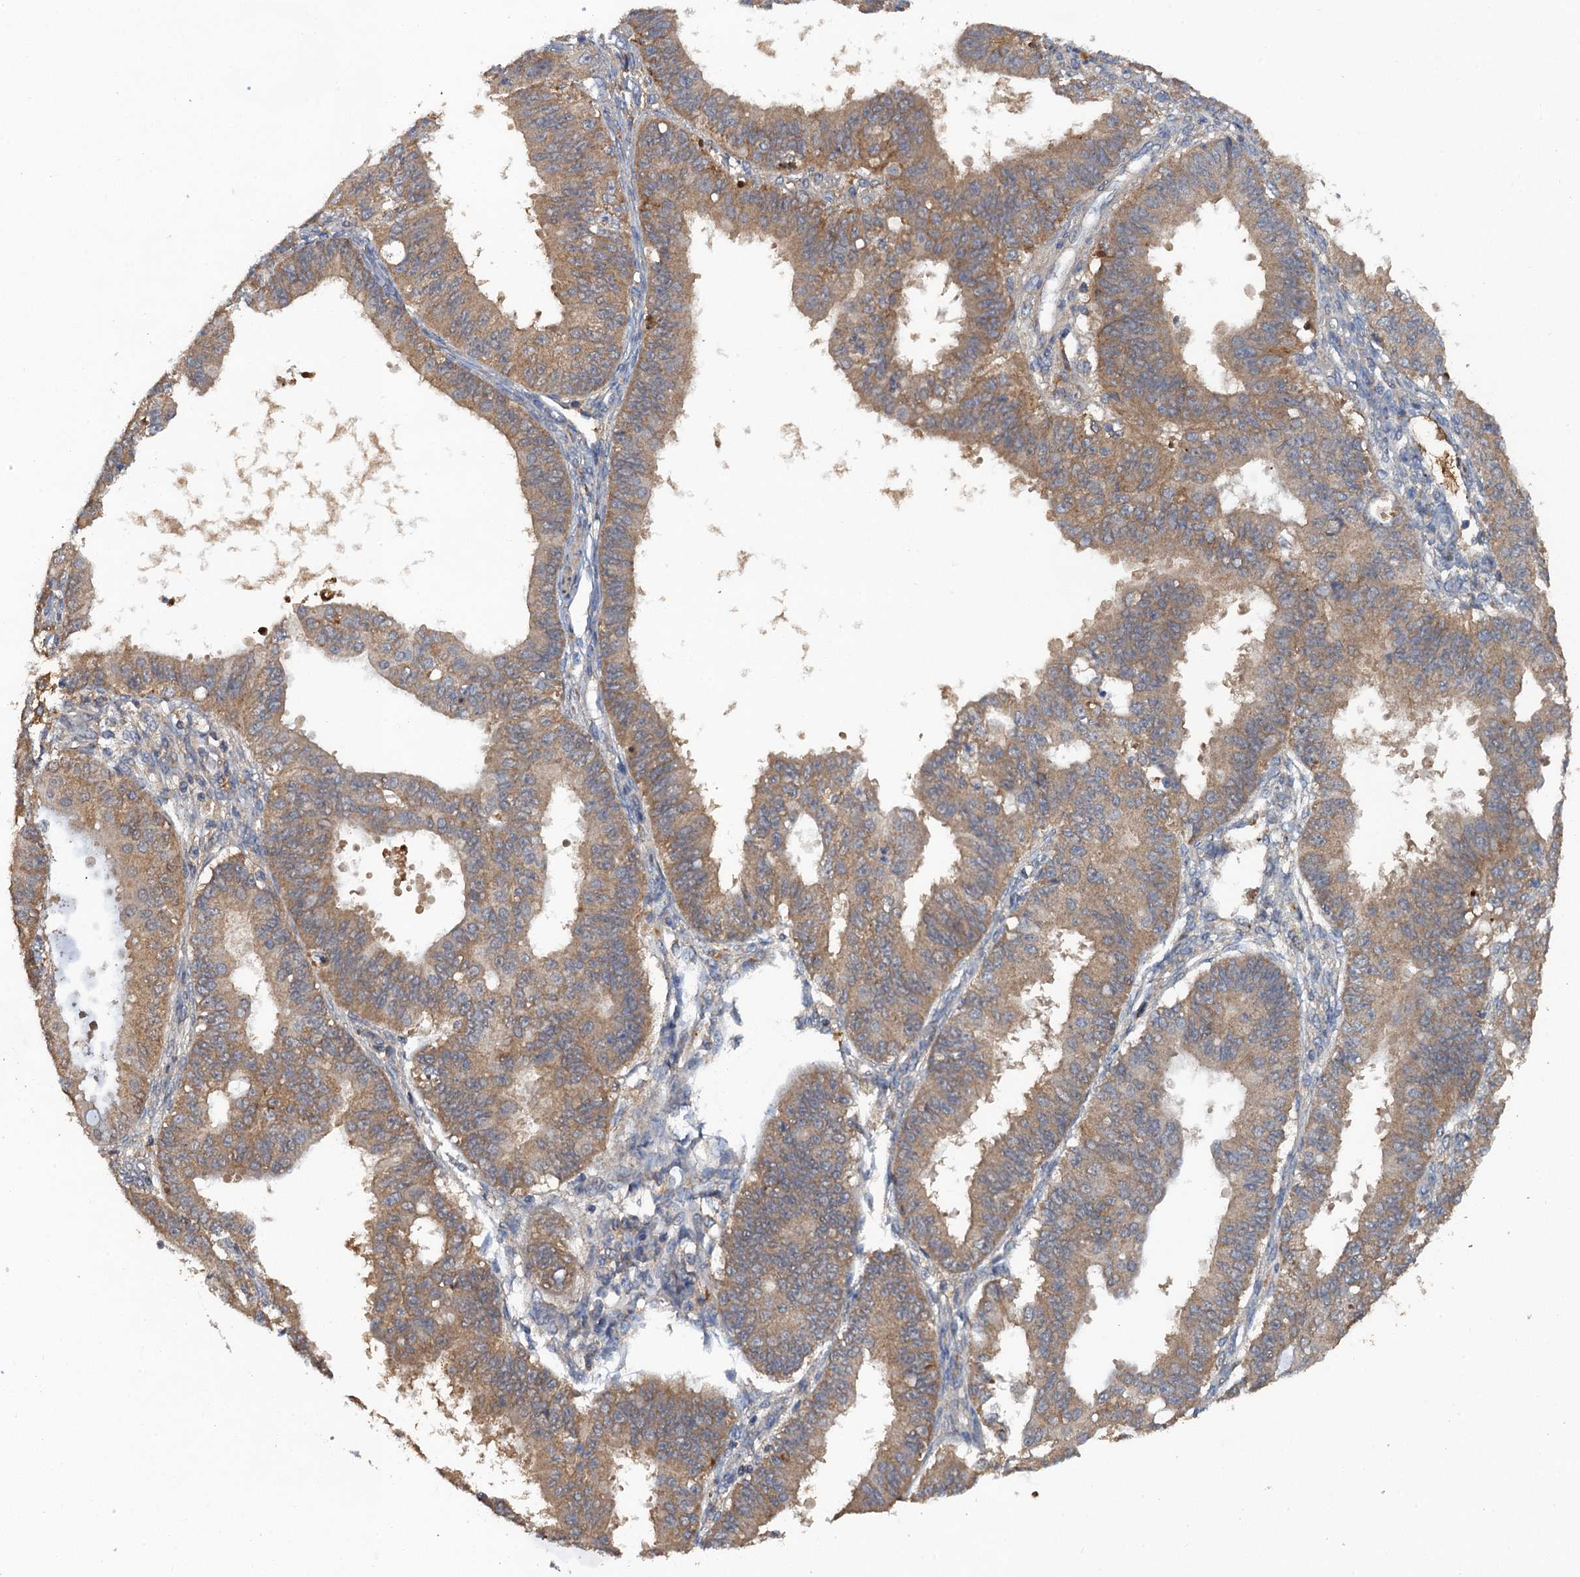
{"staining": {"intensity": "weak", "quantity": ">75%", "location": "cytoplasmic/membranous"}, "tissue": "ovarian cancer", "cell_type": "Tumor cells", "image_type": "cancer", "snomed": [{"axis": "morphology", "description": "Carcinoma, endometroid"}, {"axis": "topography", "description": "Appendix"}, {"axis": "topography", "description": "Ovary"}], "caption": "The image reveals staining of ovarian cancer (endometroid carcinoma), revealing weak cytoplasmic/membranous protein positivity (brown color) within tumor cells.", "gene": "HAPLN3", "patient": {"sex": "female", "age": 42}}